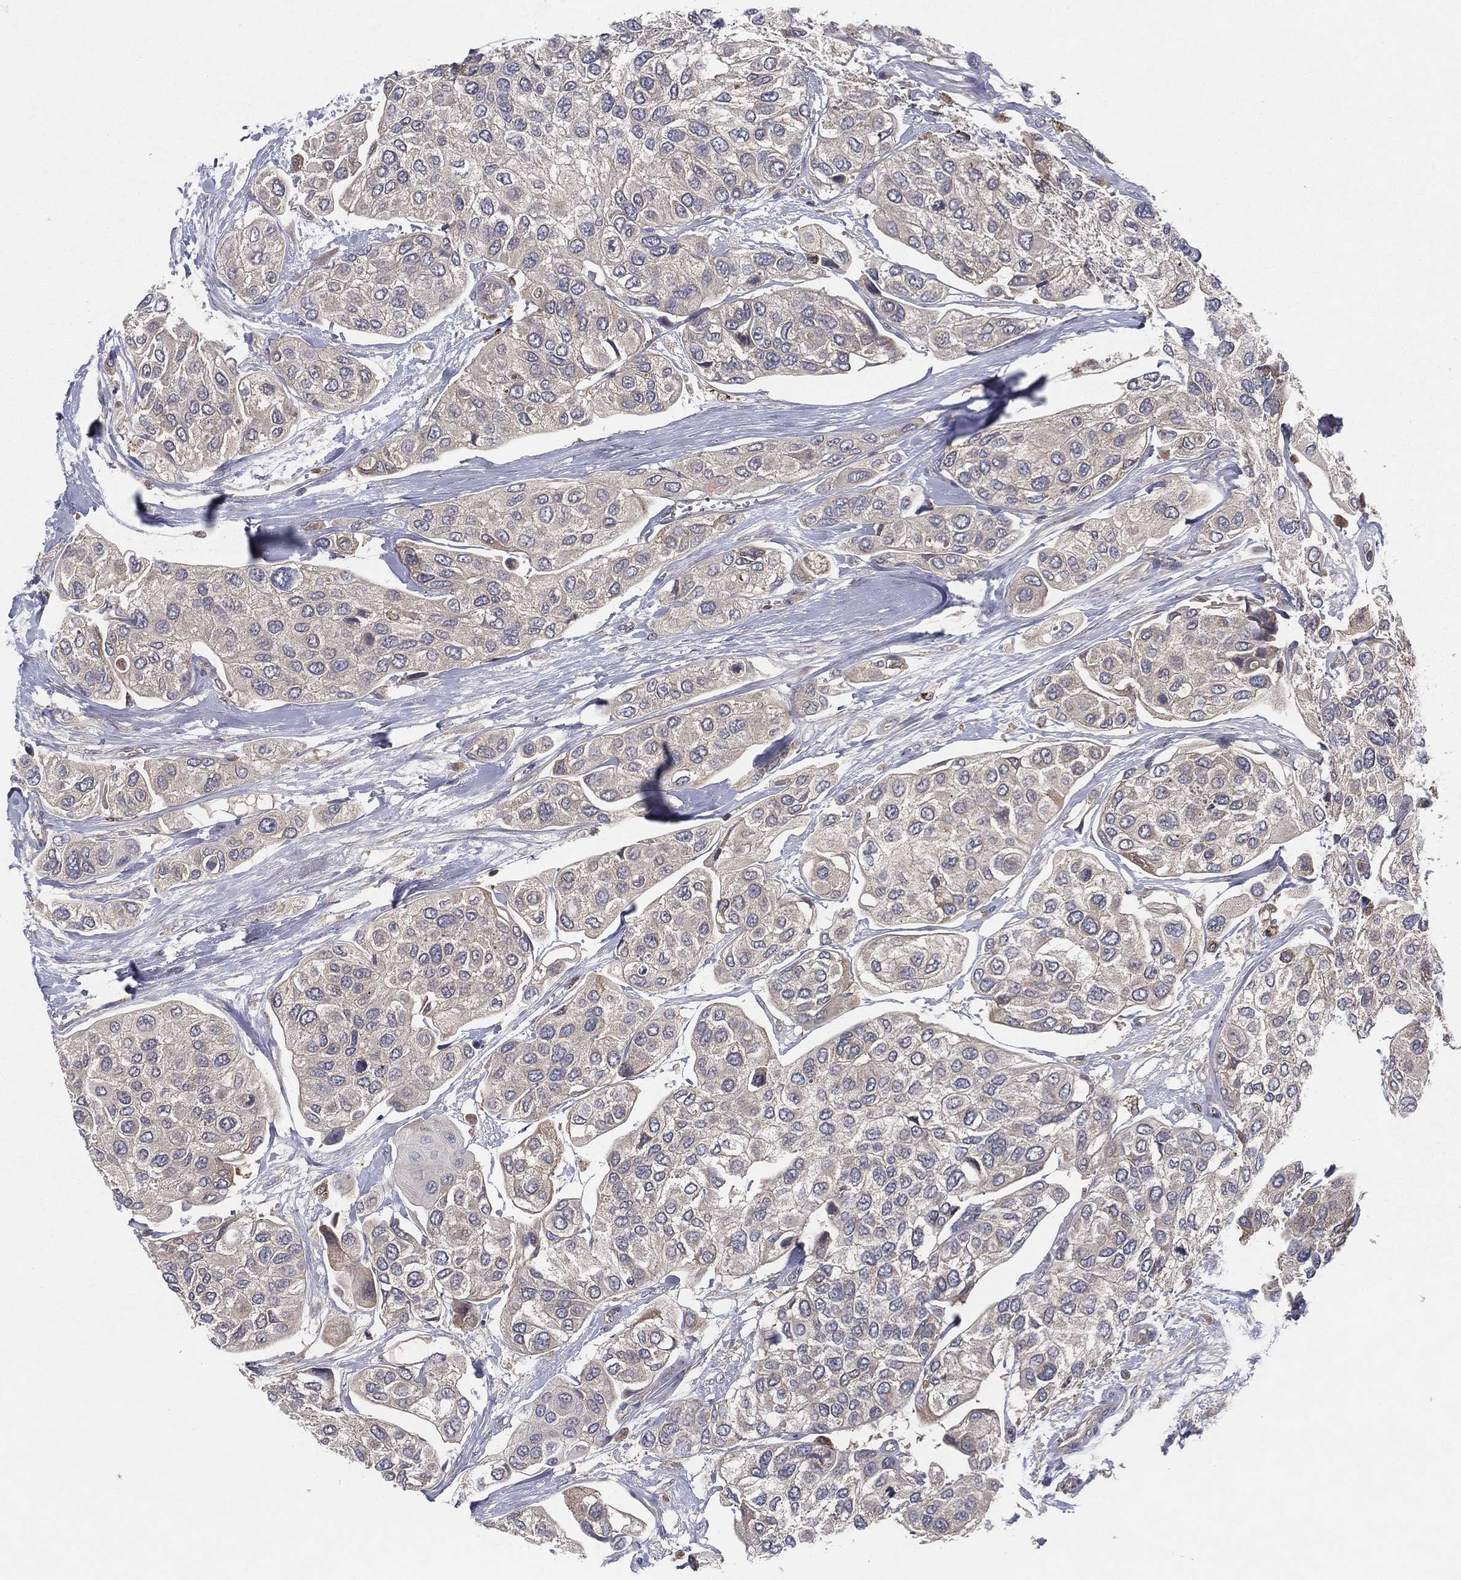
{"staining": {"intensity": "negative", "quantity": "none", "location": "none"}, "tissue": "urothelial cancer", "cell_type": "Tumor cells", "image_type": "cancer", "snomed": [{"axis": "morphology", "description": "Urothelial carcinoma, High grade"}, {"axis": "topography", "description": "Urinary bladder"}], "caption": "Tumor cells are negative for brown protein staining in high-grade urothelial carcinoma. (DAB IHC, high magnification).", "gene": "MT-ND1", "patient": {"sex": "male", "age": 77}}